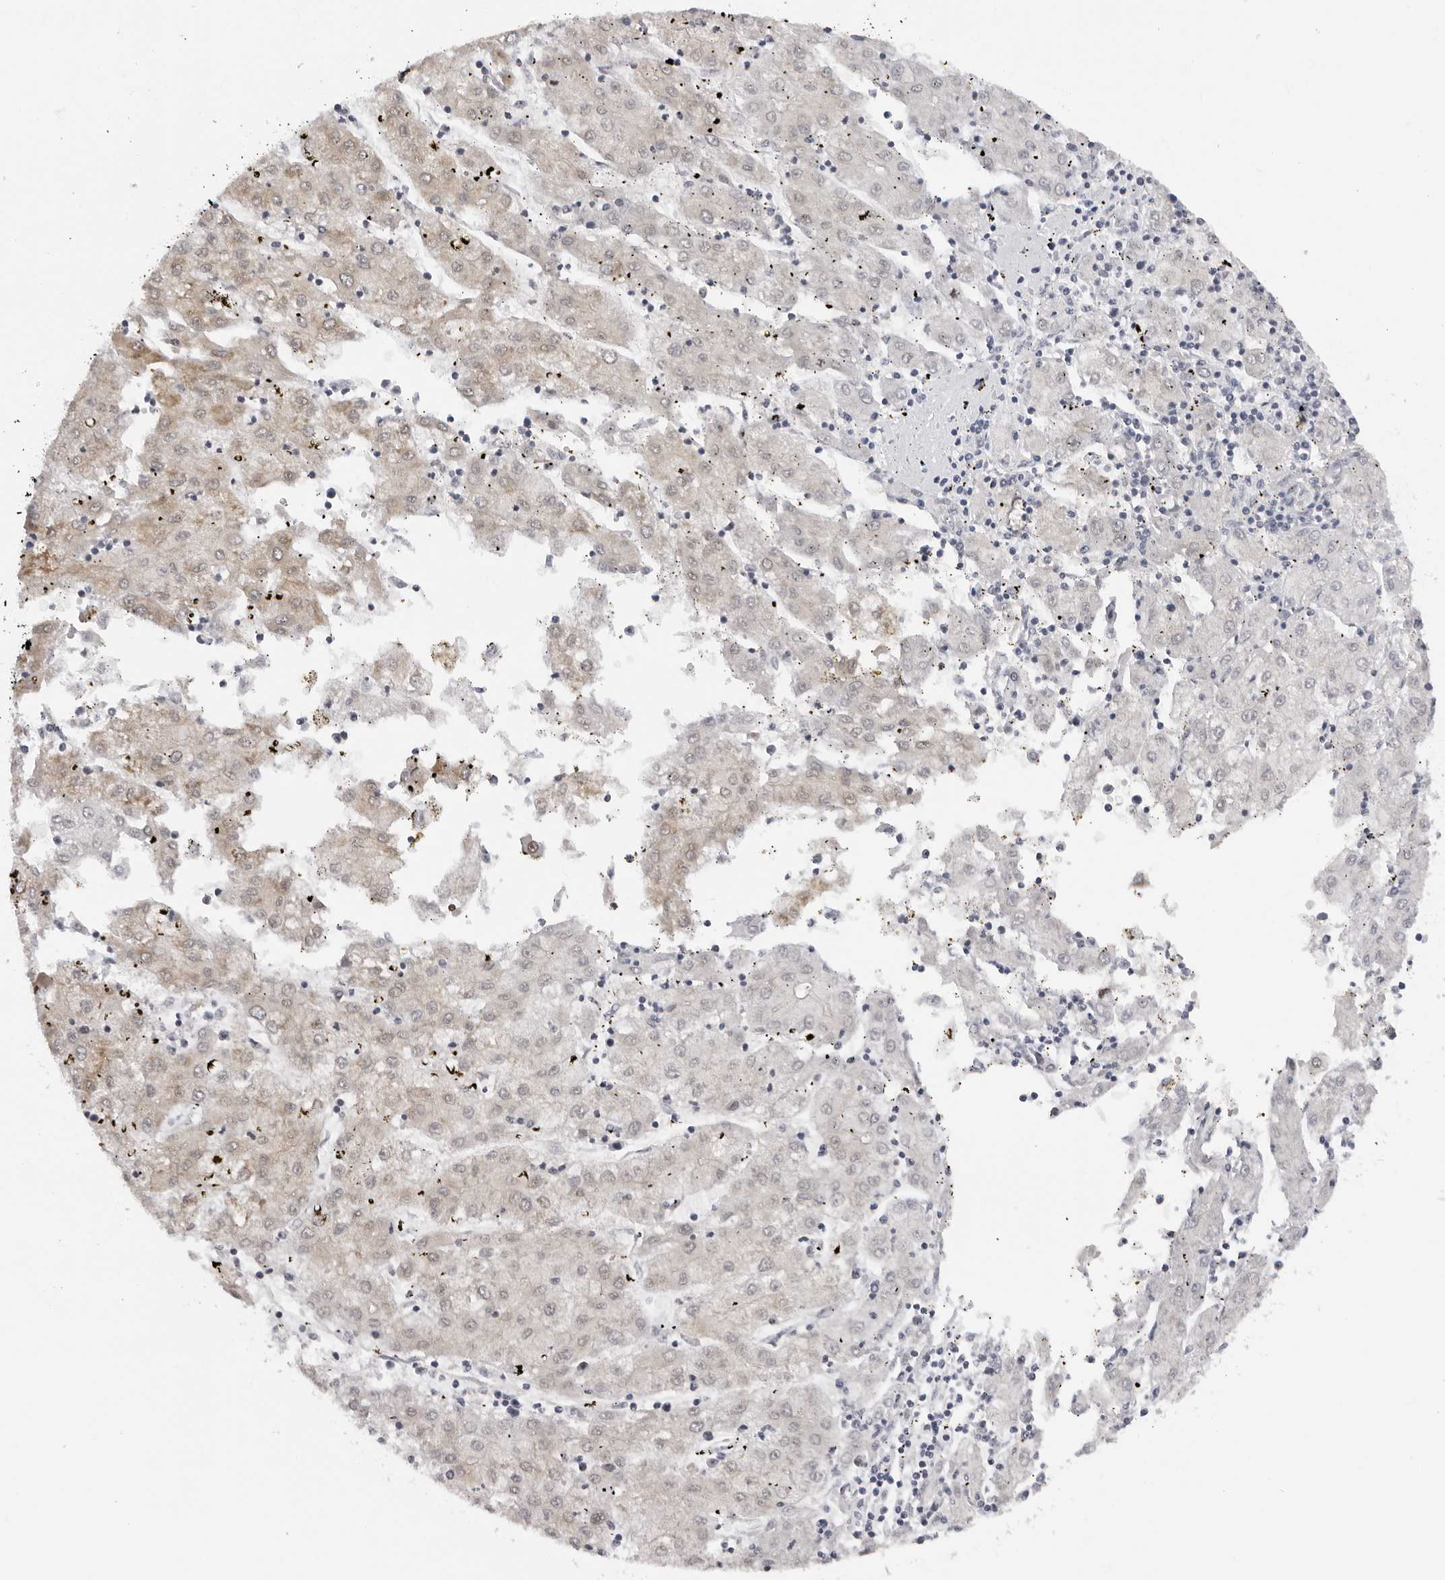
{"staining": {"intensity": "weak", "quantity": "<25%", "location": "cytoplasmic/membranous,nuclear"}, "tissue": "liver cancer", "cell_type": "Tumor cells", "image_type": "cancer", "snomed": [{"axis": "morphology", "description": "Carcinoma, Hepatocellular, NOS"}, {"axis": "topography", "description": "Liver"}], "caption": "A photomicrograph of liver cancer stained for a protein shows no brown staining in tumor cells.", "gene": "WDR77", "patient": {"sex": "male", "age": 72}}